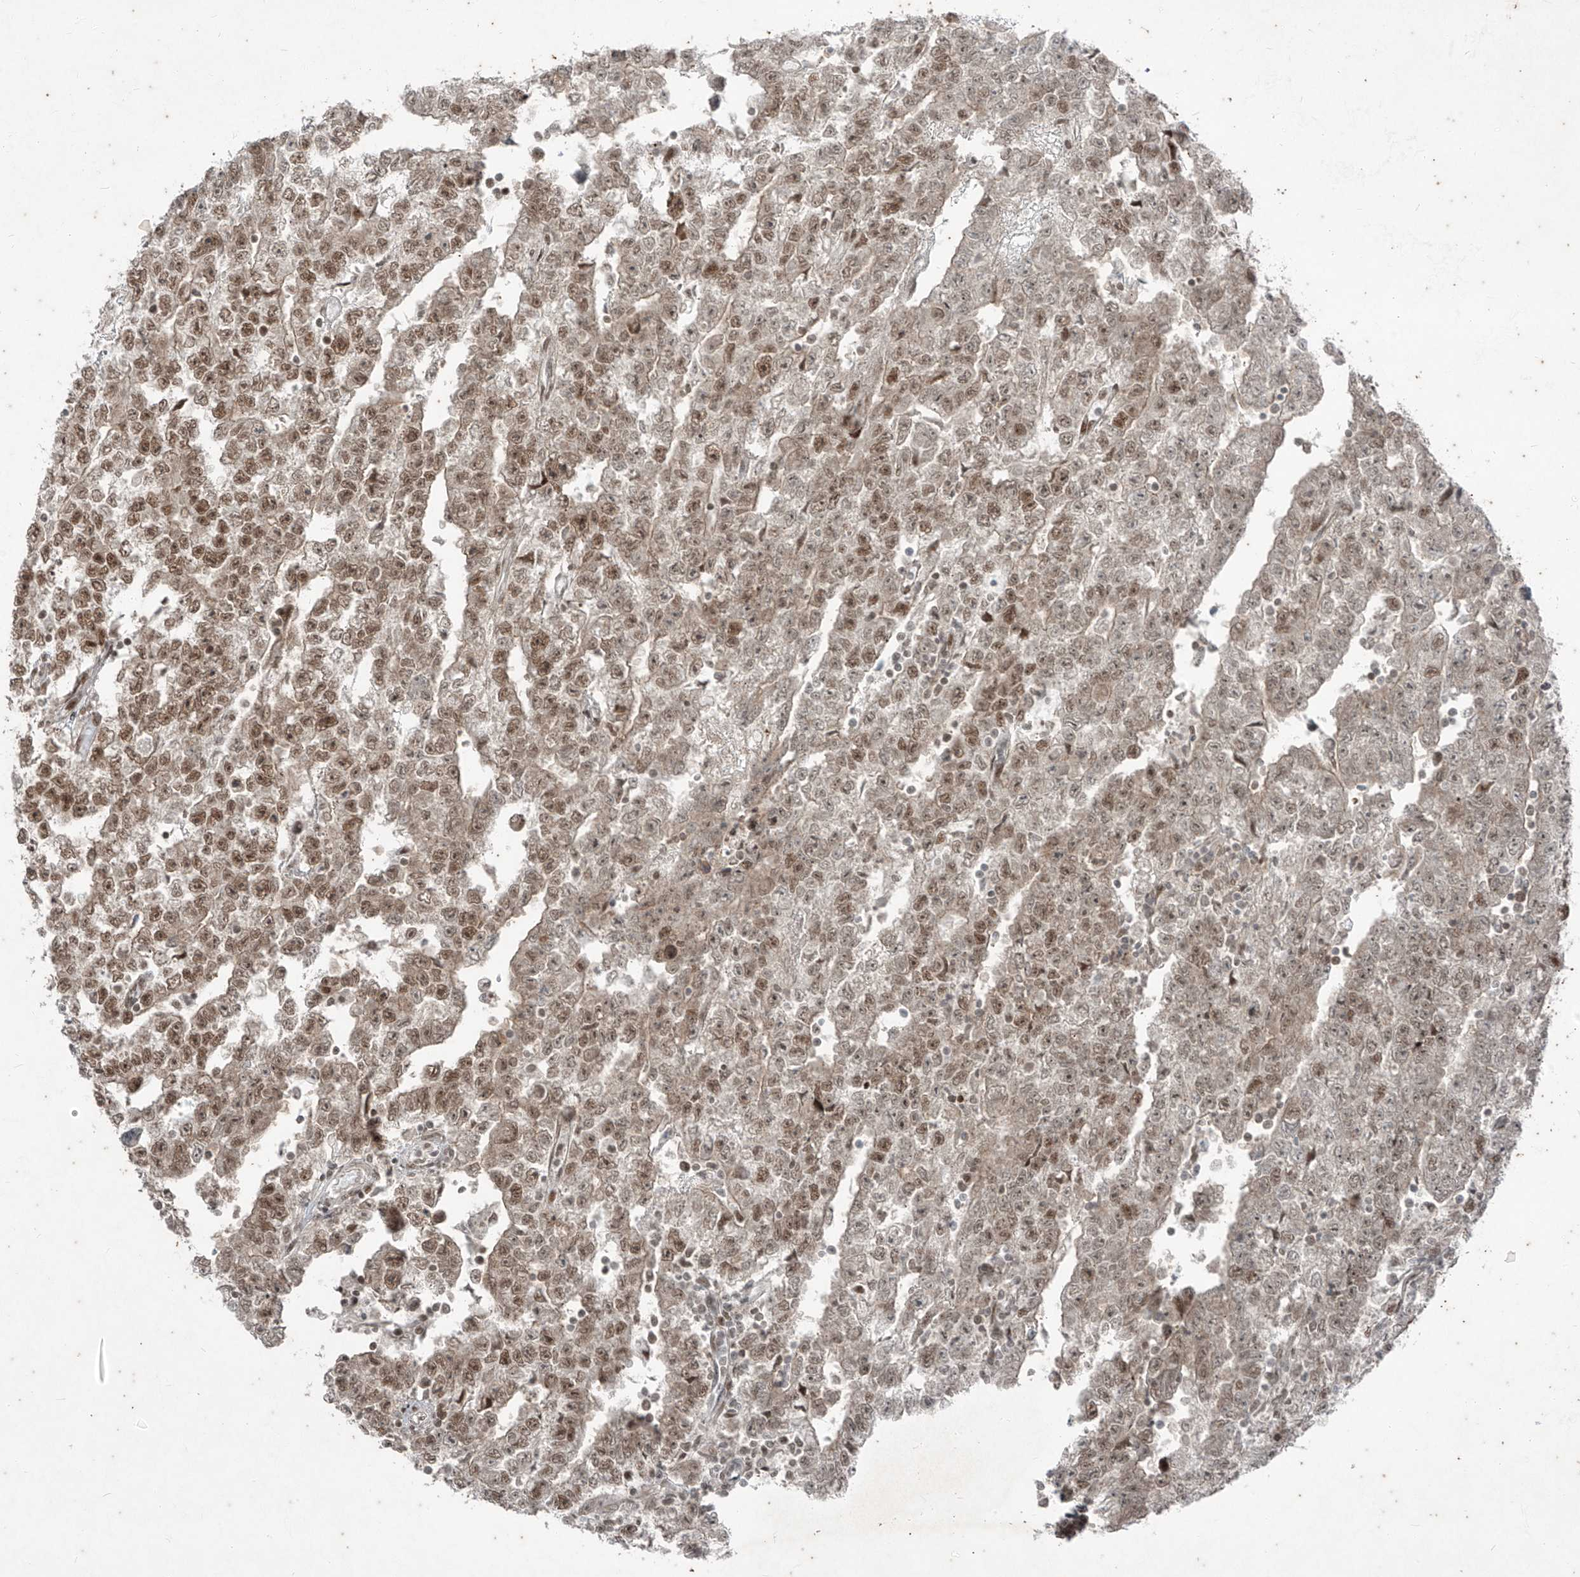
{"staining": {"intensity": "moderate", "quantity": ">75%", "location": "nuclear"}, "tissue": "testis cancer", "cell_type": "Tumor cells", "image_type": "cancer", "snomed": [{"axis": "morphology", "description": "Carcinoma, Embryonal, NOS"}, {"axis": "topography", "description": "Testis"}], "caption": "Immunohistochemical staining of human testis cancer exhibits medium levels of moderate nuclear expression in about >75% of tumor cells.", "gene": "ZNF354B", "patient": {"sex": "male", "age": 25}}